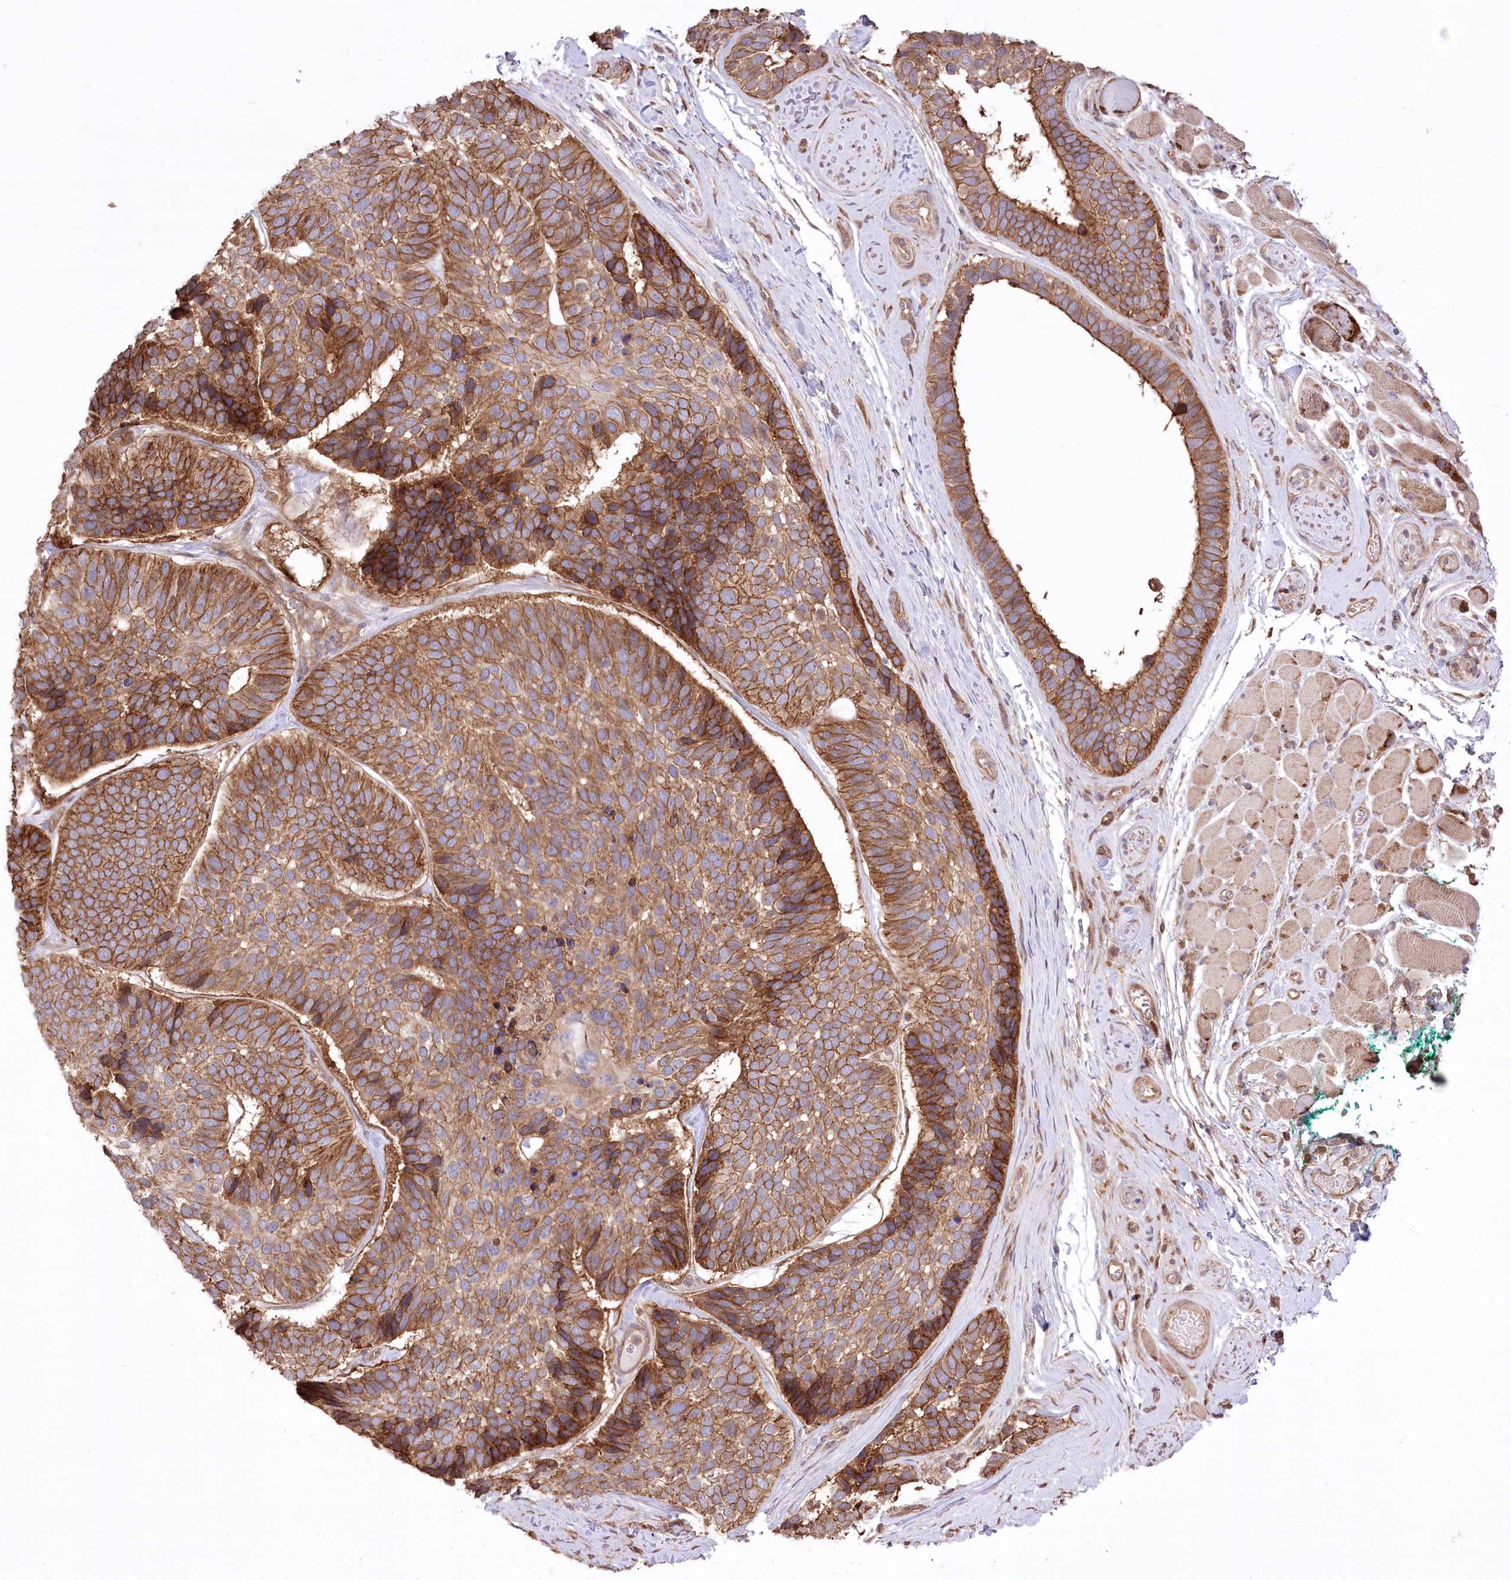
{"staining": {"intensity": "moderate", "quantity": ">75%", "location": "cytoplasmic/membranous"}, "tissue": "skin cancer", "cell_type": "Tumor cells", "image_type": "cancer", "snomed": [{"axis": "morphology", "description": "Basal cell carcinoma"}, {"axis": "topography", "description": "Skin"}], "caption": "A brown stain labels moderate cytoplasmic/membranous expression of a protein in human skin cancer (basal cell carcinoma) tumor cells. (DAB (3,3'-diaminobenzidine) IHC, brown staining for protein, blue staining for nuclei).", "gene": "XYLB", "patient": {"sex": "male", "age": 62}}